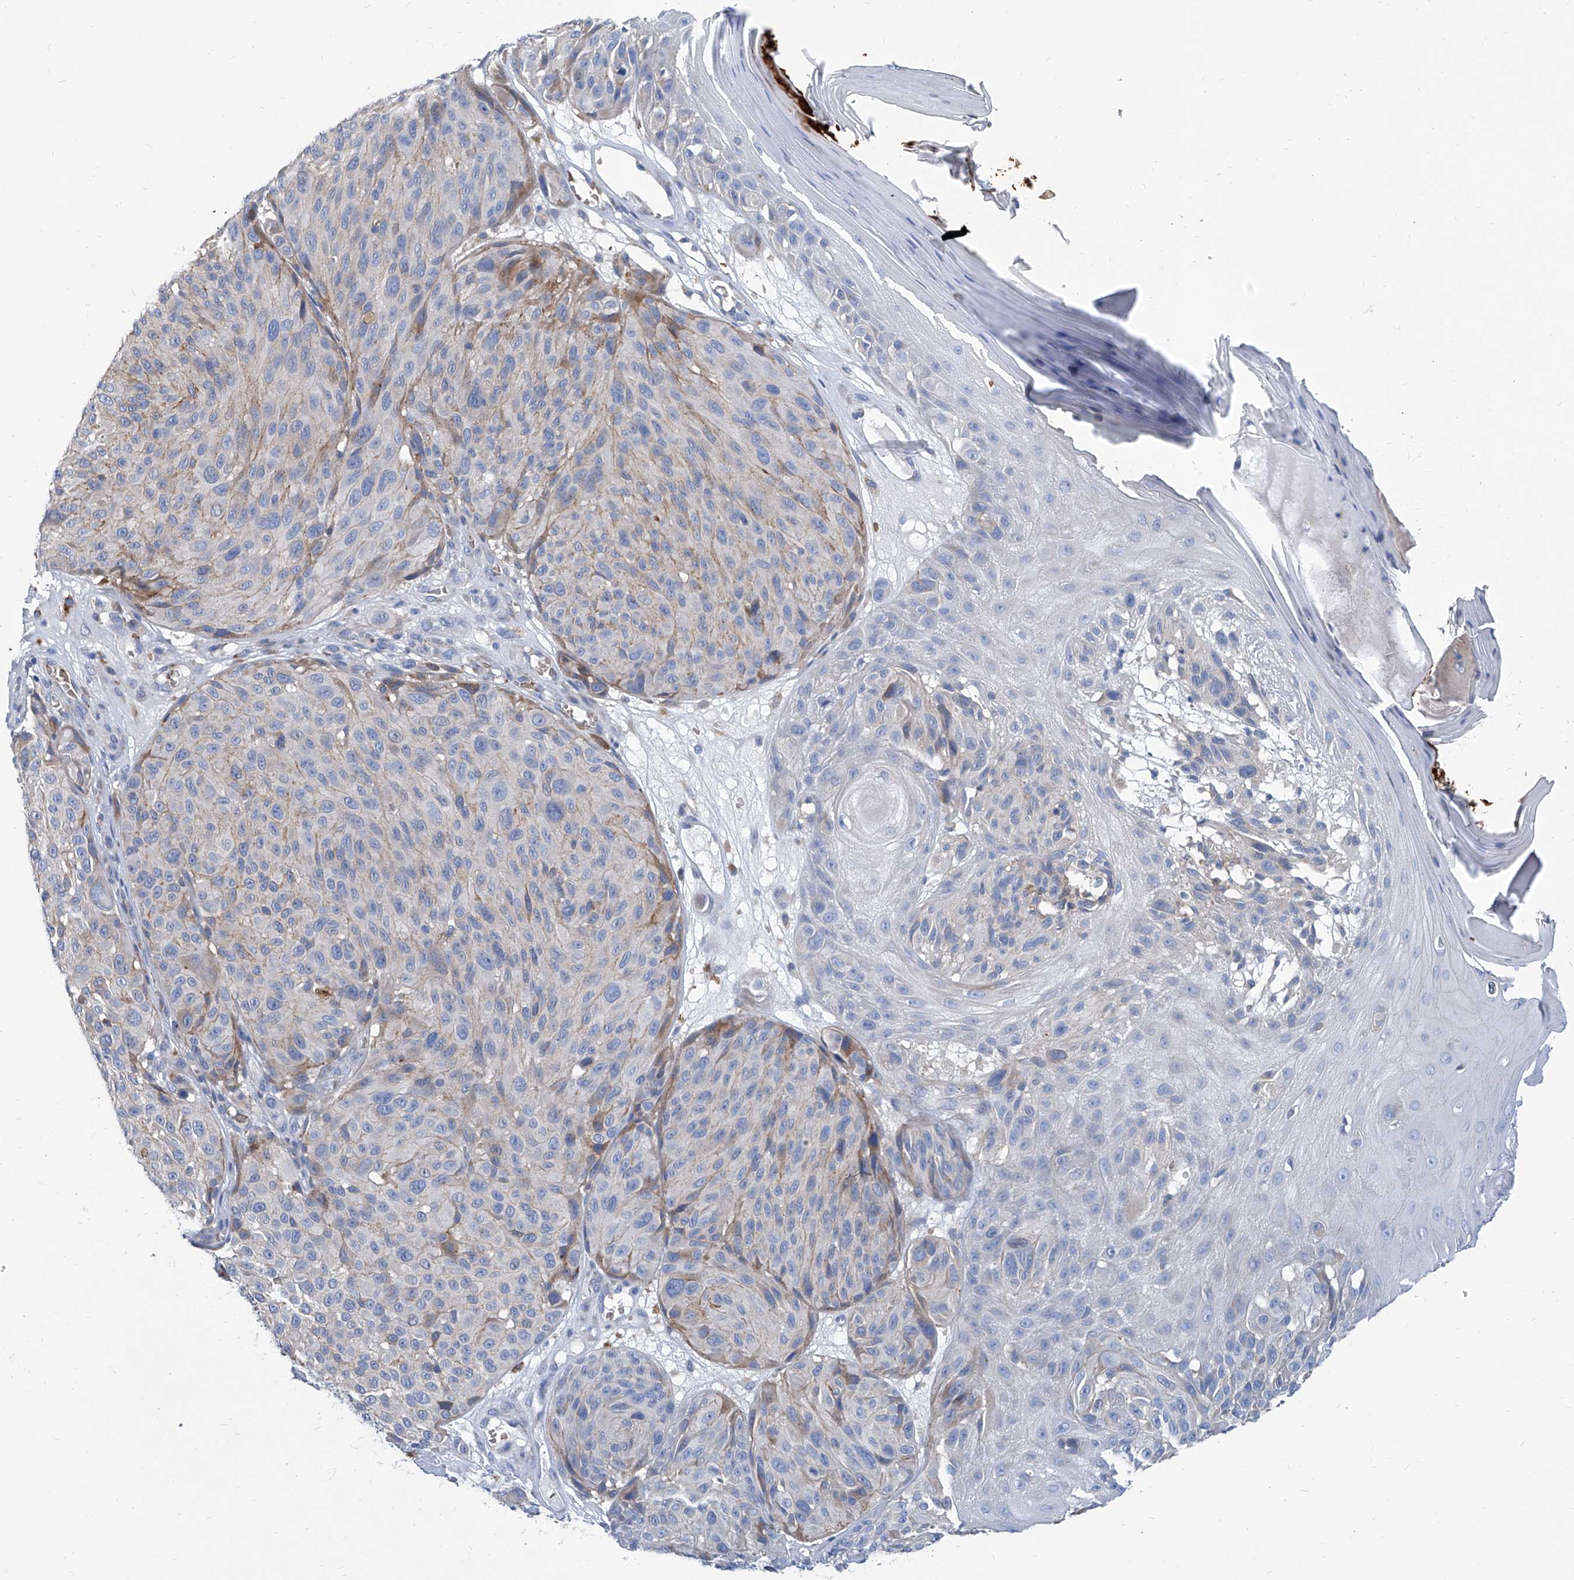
{"staining": {"intensity": "negative", "quantity": "none", "location": "none"}, "tissue": "melanoma", "cell_type": "Tumor cells", "image_type": "cancer", "snomed": [{"axis": "morphology", "description": "Malignant melanoma, NOS"}, {"axis": "topography", "description": "Skin"}], "caption": "An immunohistochemistry photomicrograph of melanoma is shown. There is no staining in tumor cells of melanoma. (Stains: DAB IHC with hematoxylin counter stain, Microscopy: brightfield microscopy at high magnification).", "gene": "FPR2", "patient": {"sex": "male", "age": 83}}